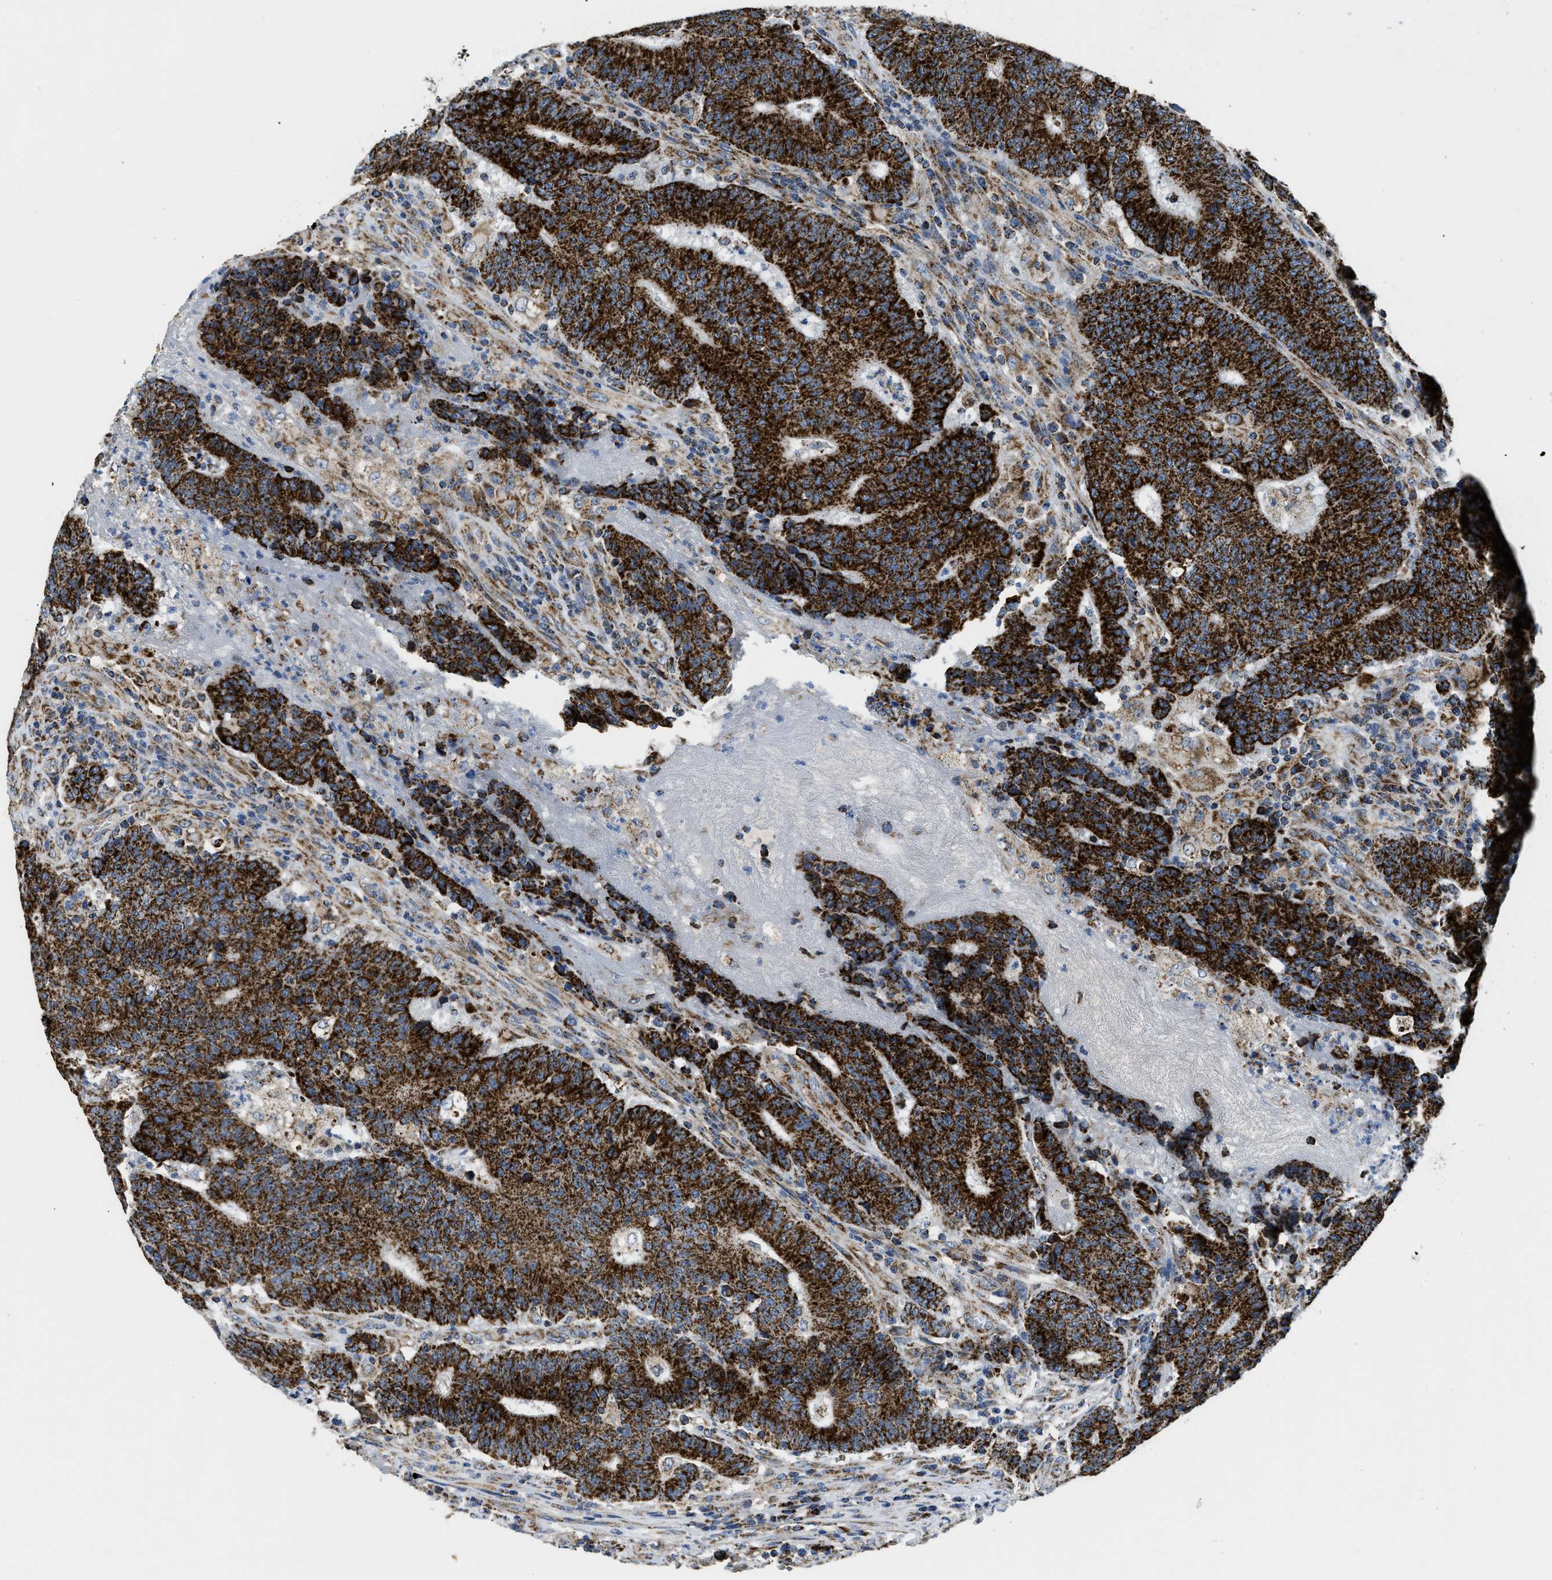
{"staining": {"intensity": "strong", "quantity": ">75%", "location": "cytoplasmic/membranous"}, "tissue": "colorectal cancer", "cell_type": "Tumor cells", "image_type": "cancer", "snomed": [{"axis": "morphology", "description": "Normal tissue, NOS"}, {"axis": "morphology", "description": "Adenocarcinoma, NOS"}, {"axis": "topography", "description": "Colon"}], "caption": "Immunohistochemical staining of colorectal cancer (adenocarcinoma) shows high levels of strong cytoplasmic/membranous protein staining in approximately >75% of tumor cells.", "gene": "STK33", "patient": {"sex": "female", "age": 75}}